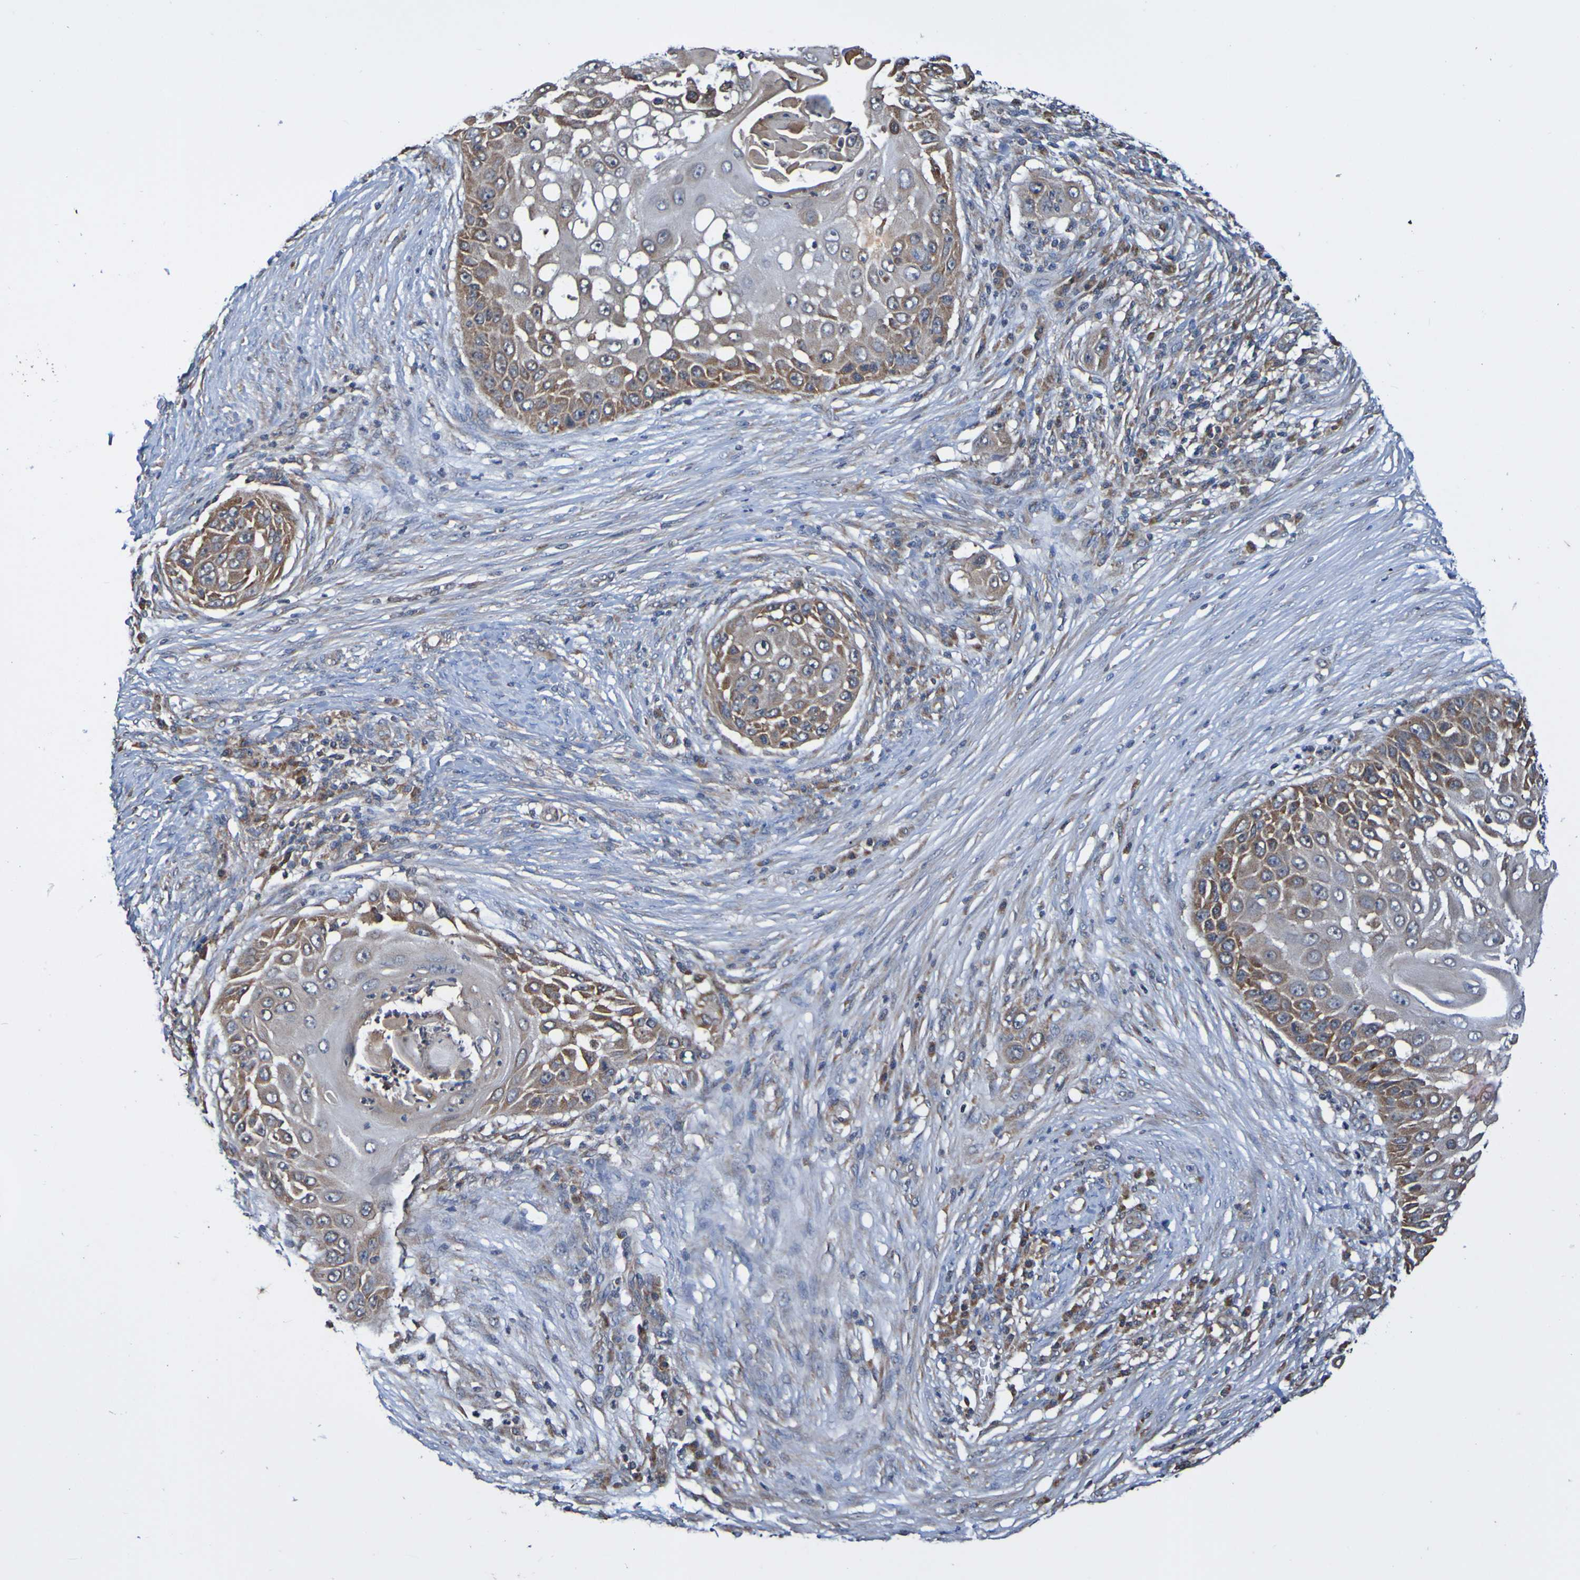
{"staining": {"intensity": "moderate", "quantity": "25%-75%", "location": "cytoplasmic/membranous"}, "tissue": "skin cancer", "cell_type": "Tumor cells", "image_type": "cancer", "snomed": [{"axis": "morphology", "description": "Squamous cell carcinoma, NOS"}, {"axis": "topography", "description": "Skin"}], "caption": "Immunohistochemical staining of human skin squamous cell carcinoma displays medium levels of moderate cytoplasmic/membranous positivity in about 25%-75% of tumor cells.", "gene": "AXIN1", "patient": {"sex": "female", "age": 44}}